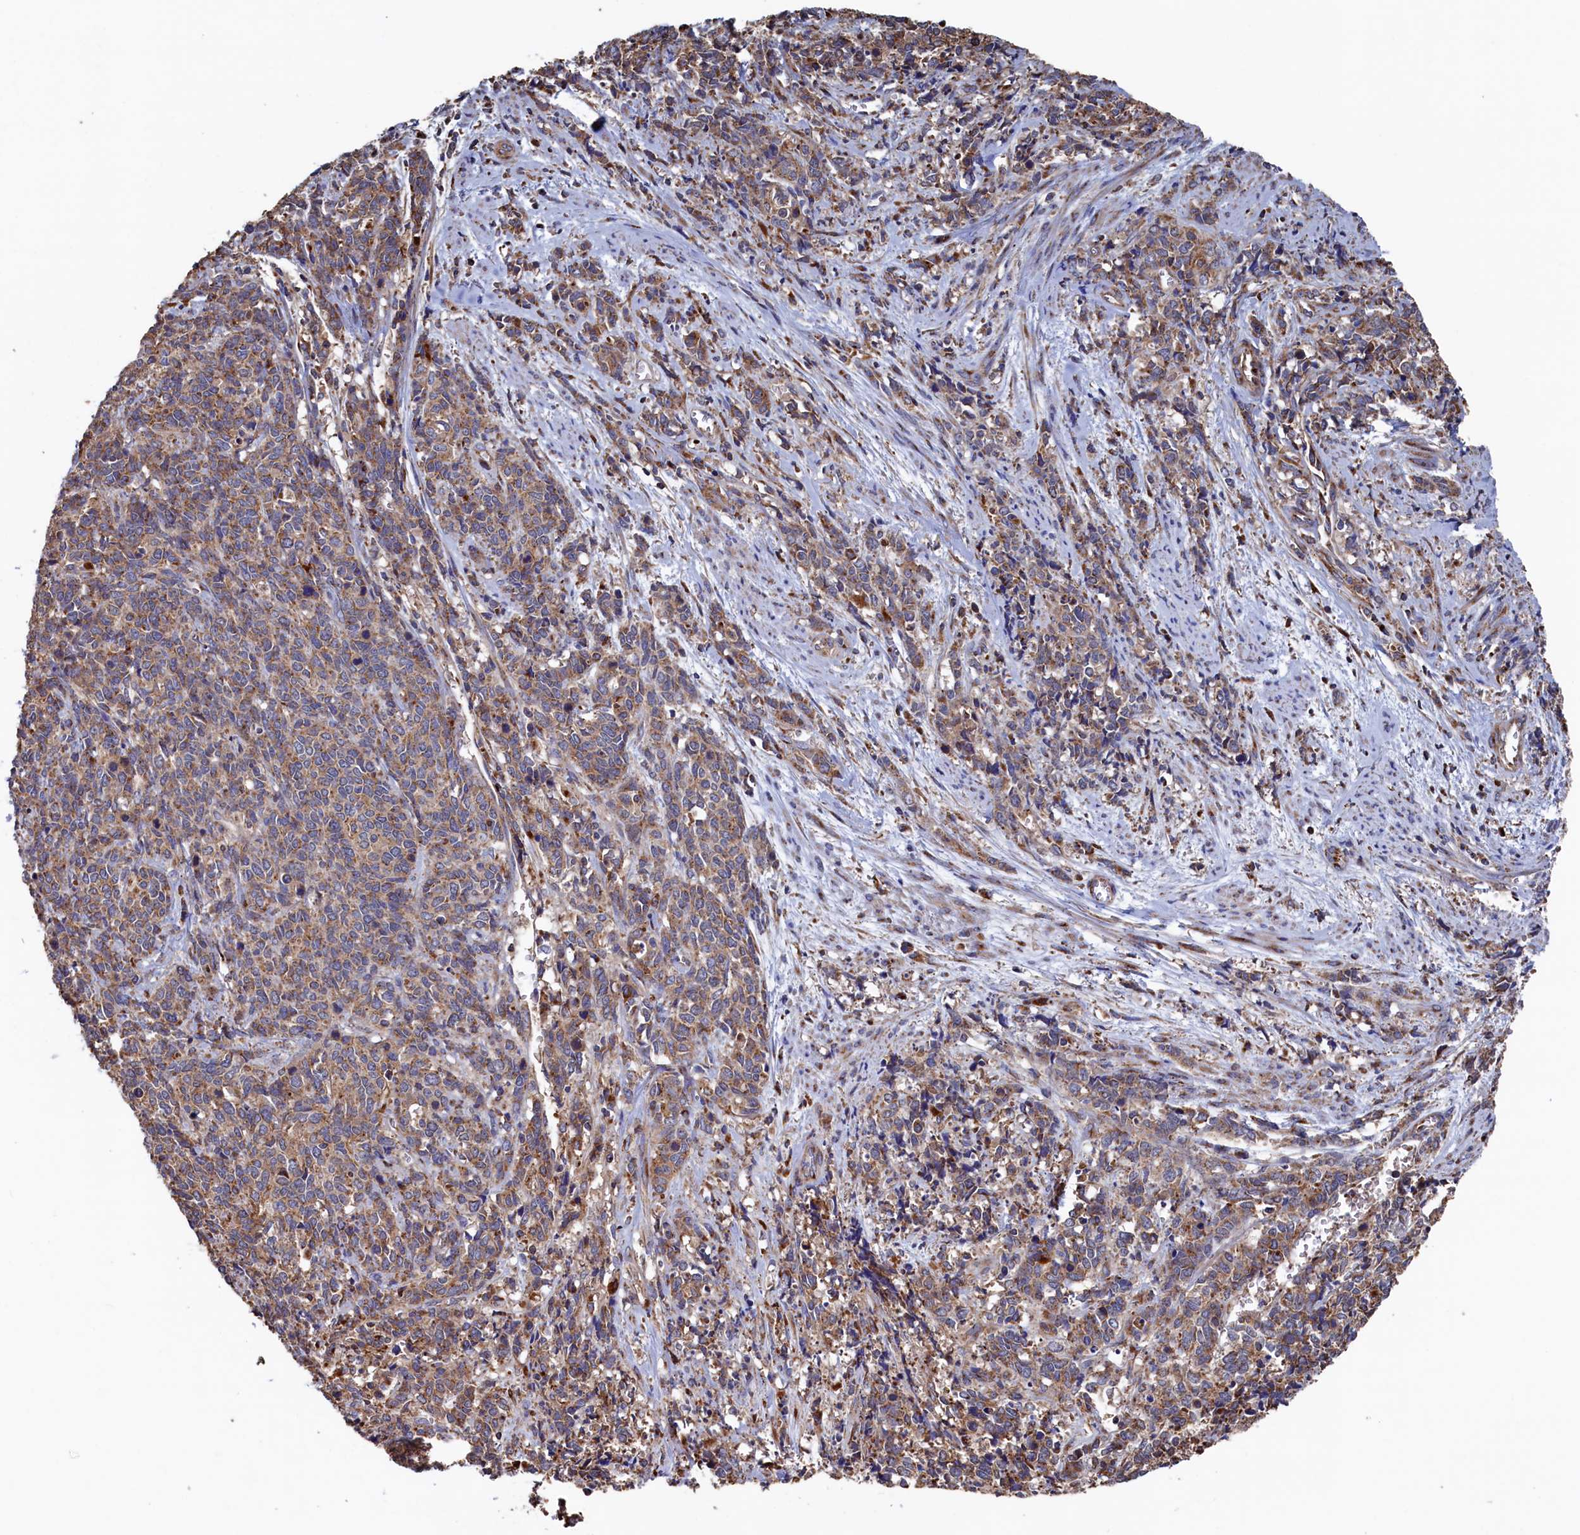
{"staining": {"intensity": "moderate", "quantity": ">75%", "location": "cytoplasmic/membranous"}, "tissue": "cervical cancer", "cell_type": "Tumor cells", "image_type": "cancer", "snomed": [{"axis": "morphology", "description": "Squamous cell carcinoma, NOS"}, {"axis": "topography", "description": "Cervix"}], "caption": "Human squamous cell carcinoma (cervical) stained with a brown dye shows moderate cytoplasmic/membranous positive positivity in approximately >75% of tumor cells.", "gene": "PRRC1", "patient": {"sex": "female", "age": 60}}